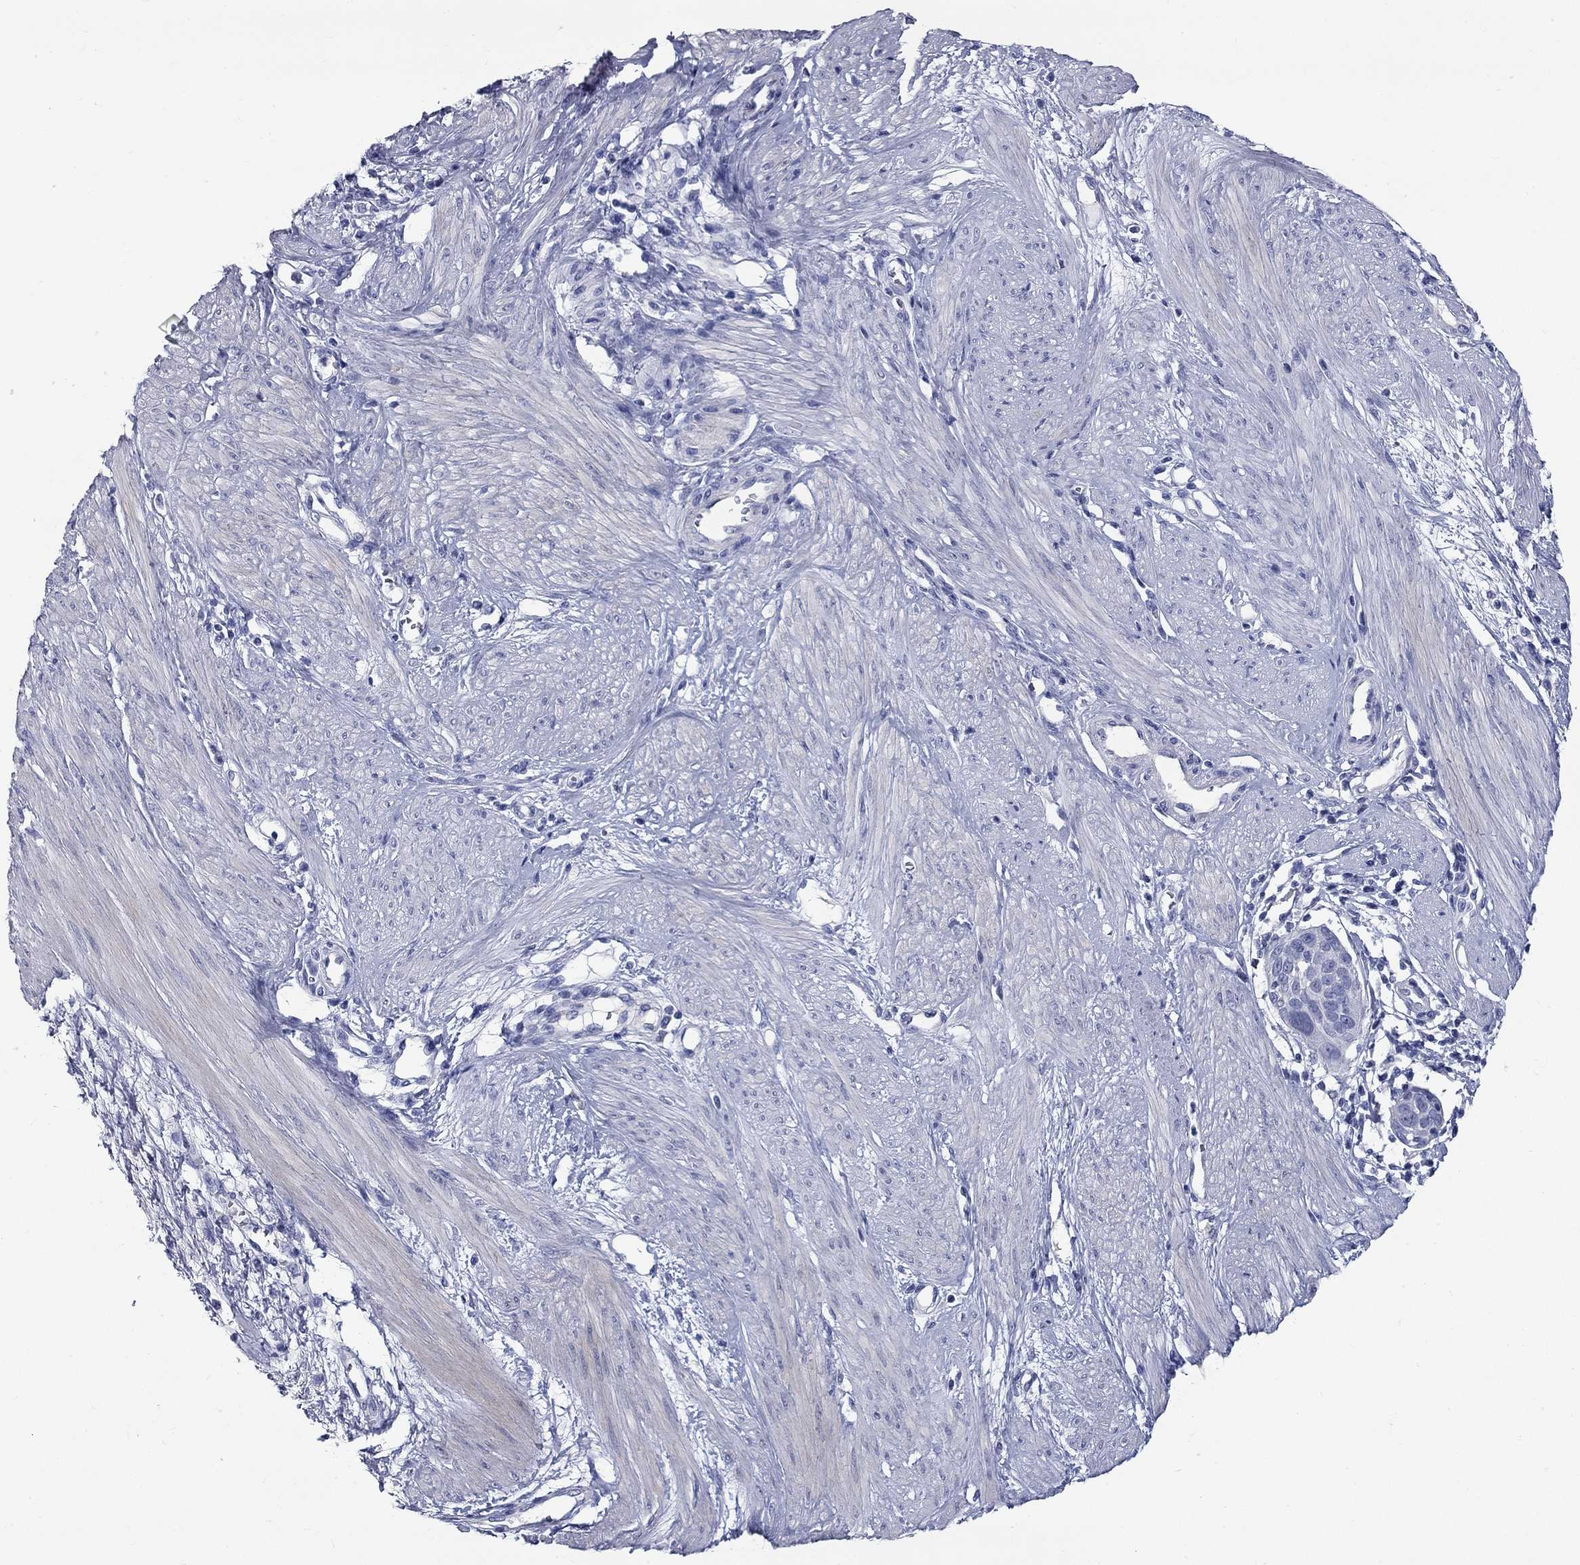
{"staining": {"intensity": "negative", "quantity": "none", "location": "none"}, "tissue": "cervical cancer", "cell_type": "Tumor cells", "image_type": "cancer", "snomed": [{"axis": "morphology", "description": "Squamous cell carcinoma, NOS"}, {"axis": "topography", "description": "Cervix"}], "caption": "The image exhibits no significant positivity in tumor cells of squamous cell carcinoma (cervical). The staining is performed using DAB (3,3'-diaminobenzidine) brown chromogen with nuclei counter-stained in using hematoxylin.", "gene": "SYT12", "patient": {"sex": "female", "age": 39}}